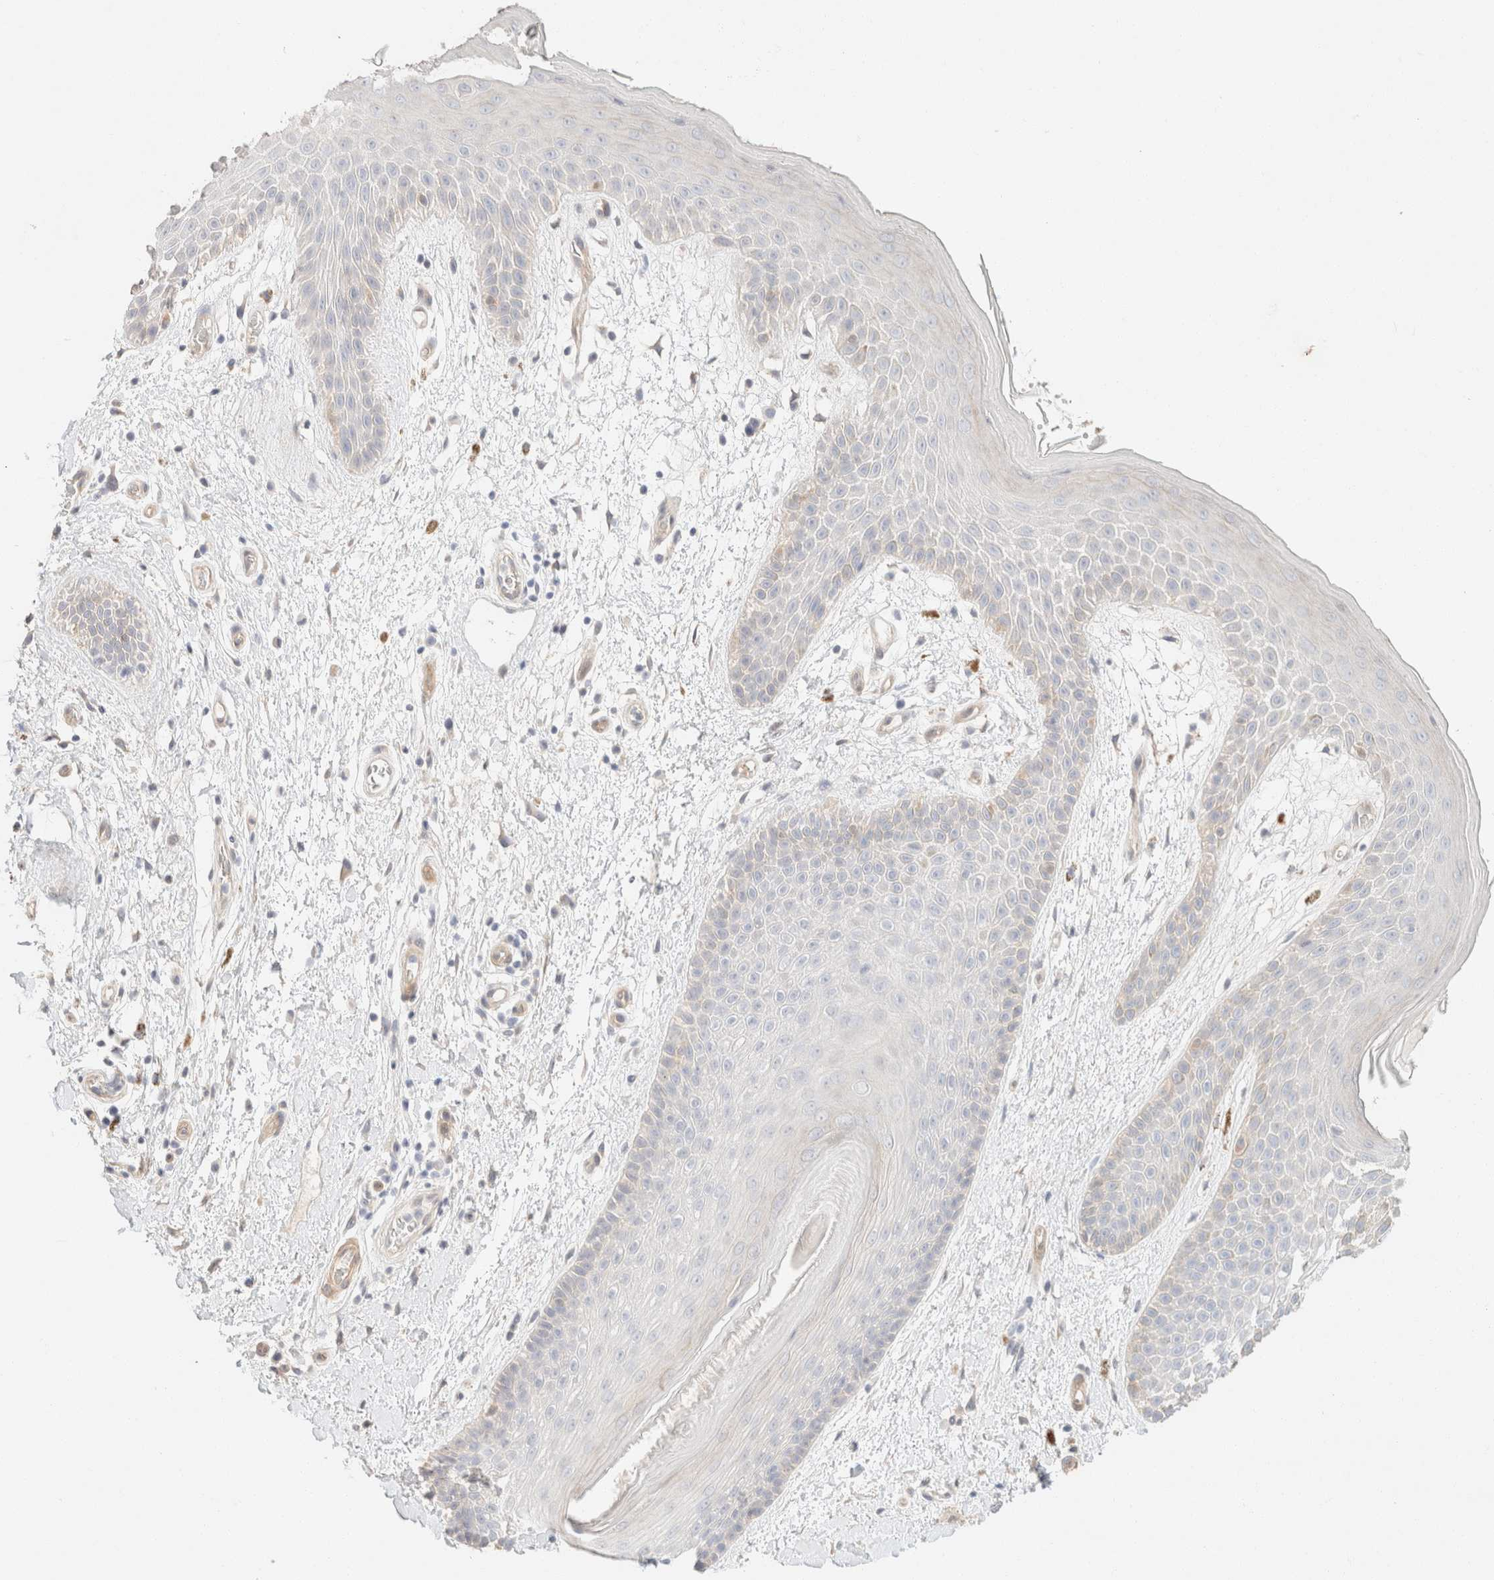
{"staining": {"intensity": "weak", "quantity": "<25%", "location": "cytoplasmic/membranous"}, "tissue": "skin", "cell_type": "Epidermal cells", "image_type": "normal", "snomed": [{"axis": "morphology", "description": "Normal tissue, NOS"}, {"axis": "topography", "description": "Anal"}], "caption": "Immunohistochemistry micrograph of normal human skin stained for a protein (brown), which exhibits no positivity in epidermal cells.", "gene": "CSNK1E", "patient": {"sex": "male", "age": 74}}